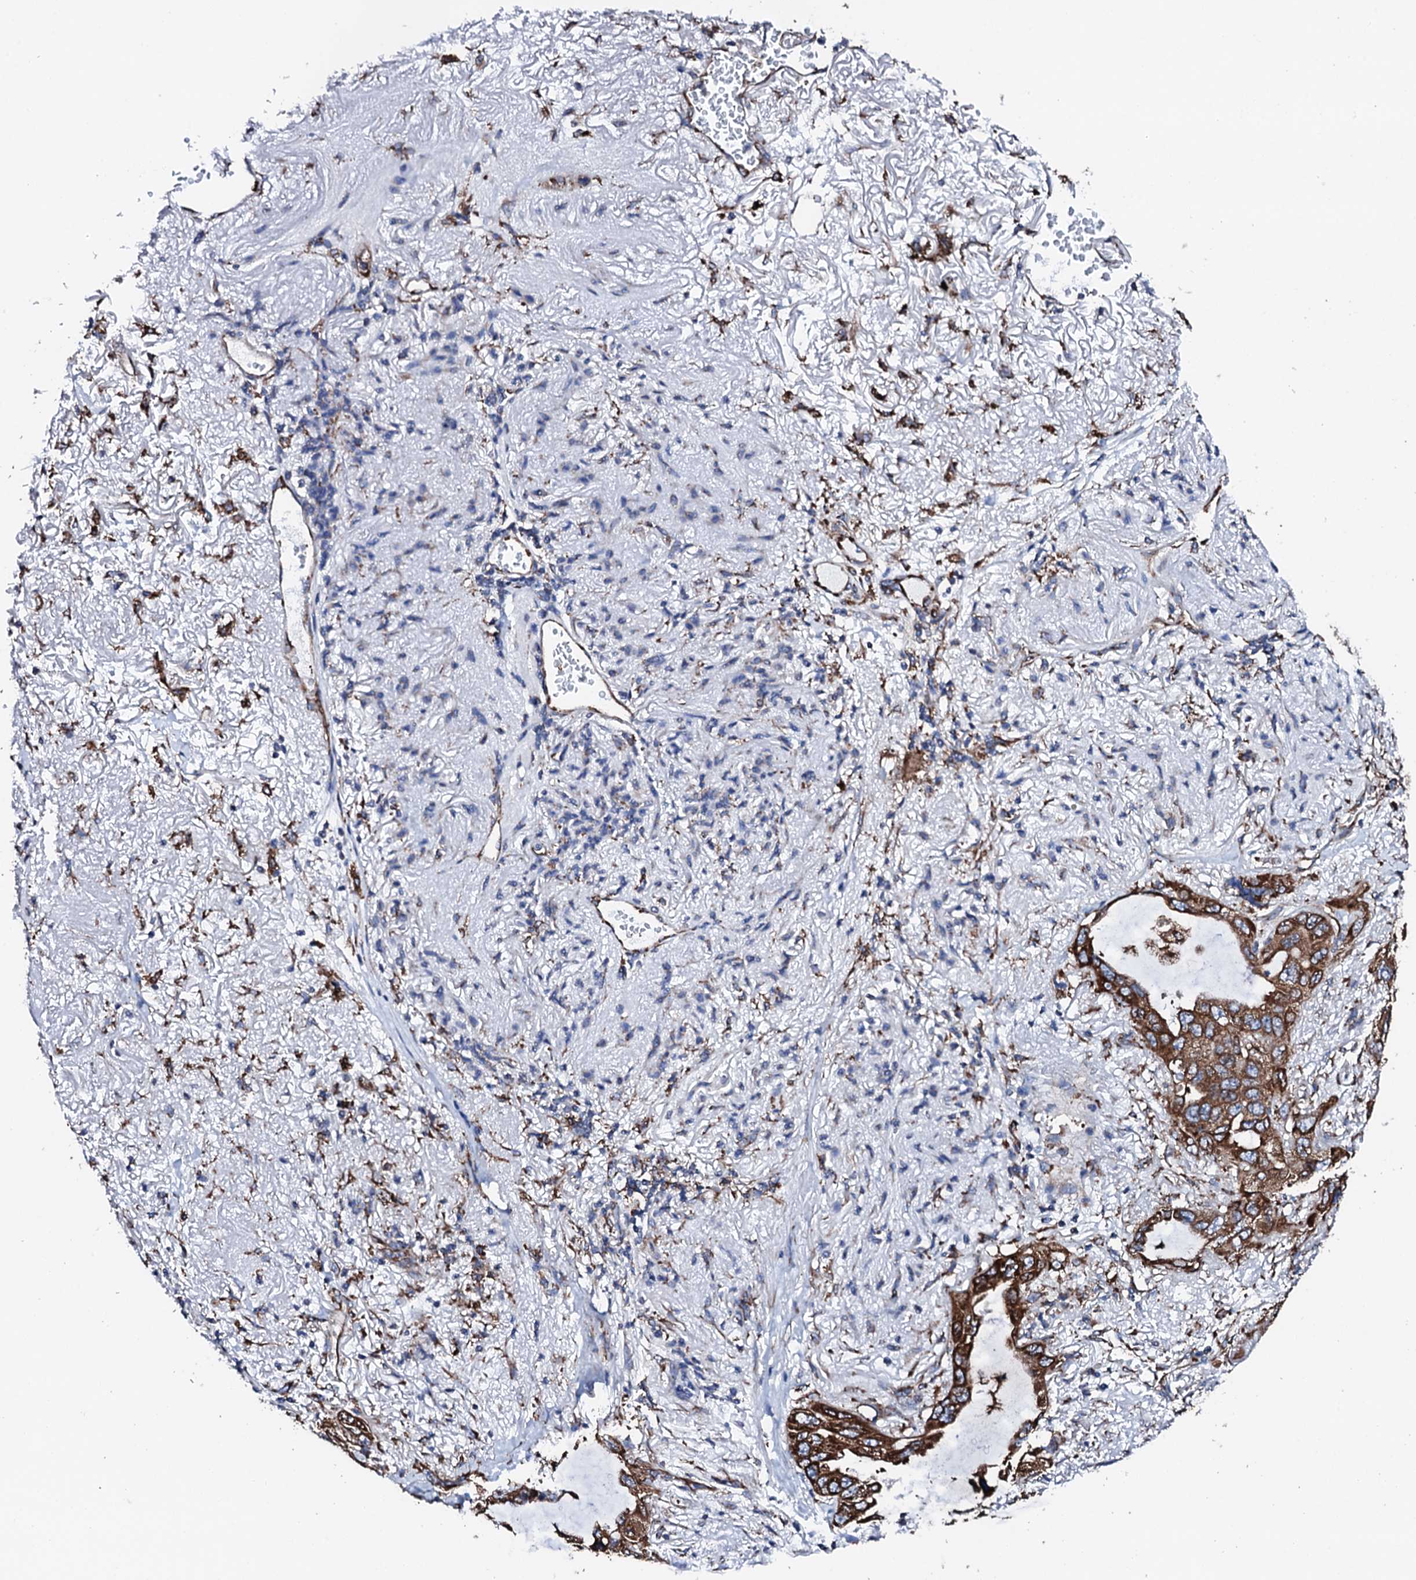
{"staining": {"intensity": "strong", "quantity": ">75%", "location": "cytoplasmic/membranous"}, "tissue": "lung cancer", "cell_type": "Tumor cells", "image_type": "cancer", "snomed": [{"axis": "morphology", "description": "Squamous cell carcinoma, NOS"}, {"axis": "topography", "description": "Lung"}], "caption": "Immunohistochemistry of human lung cancer (squamous cell carcinoma) shows high levels of strong cytoplasmic/membranous positivity in about >75% of tumor cells. (DAB (3,3'-diaminobenzidine) IHC, brown staining for protein, blue staining for nuclei).", "gene": "AMDHD1", "patient": {"sex": "female", "age": 73}}